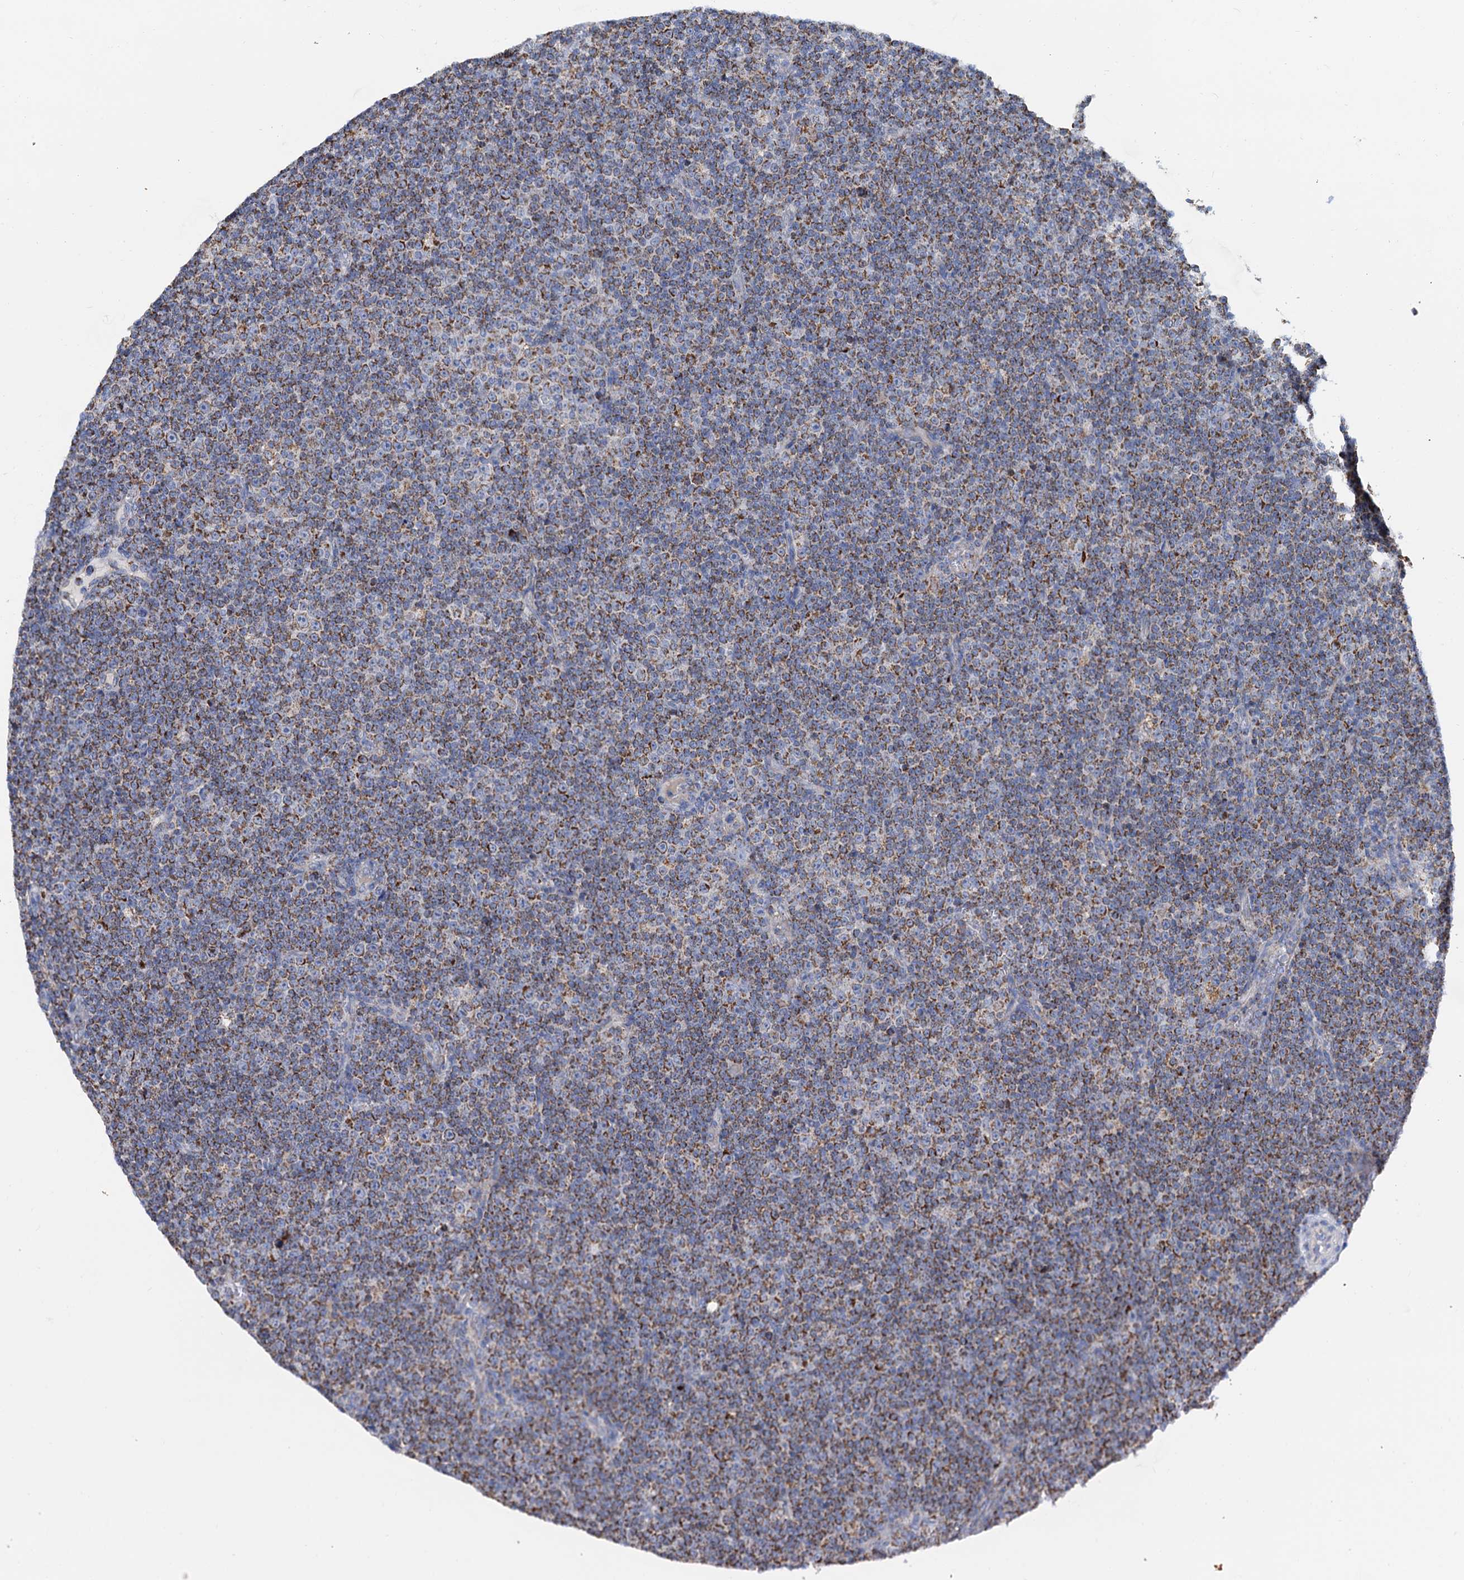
{"staining": {"intensity": "moderate", "quantity": ">75%", "location": "cytoplasmic/membranous"}, "tissue": "lymphoma", "cell_type": "Tumor cells", "image_type": "cancer", "snomed": [{"axis": "morphology", "description": "Malignant lymphoma, non-Hodgkin's type, Low grade"}, {"axis": "topography", "description": "Lymph node"}], "caption": "Tumor cells demonstrate moderate cytoplasmic/membranous expression in approximately >75% of cells in lymphoma.", "gene": "C2CD3", "patient": {"sex": "female", "age": 67}}